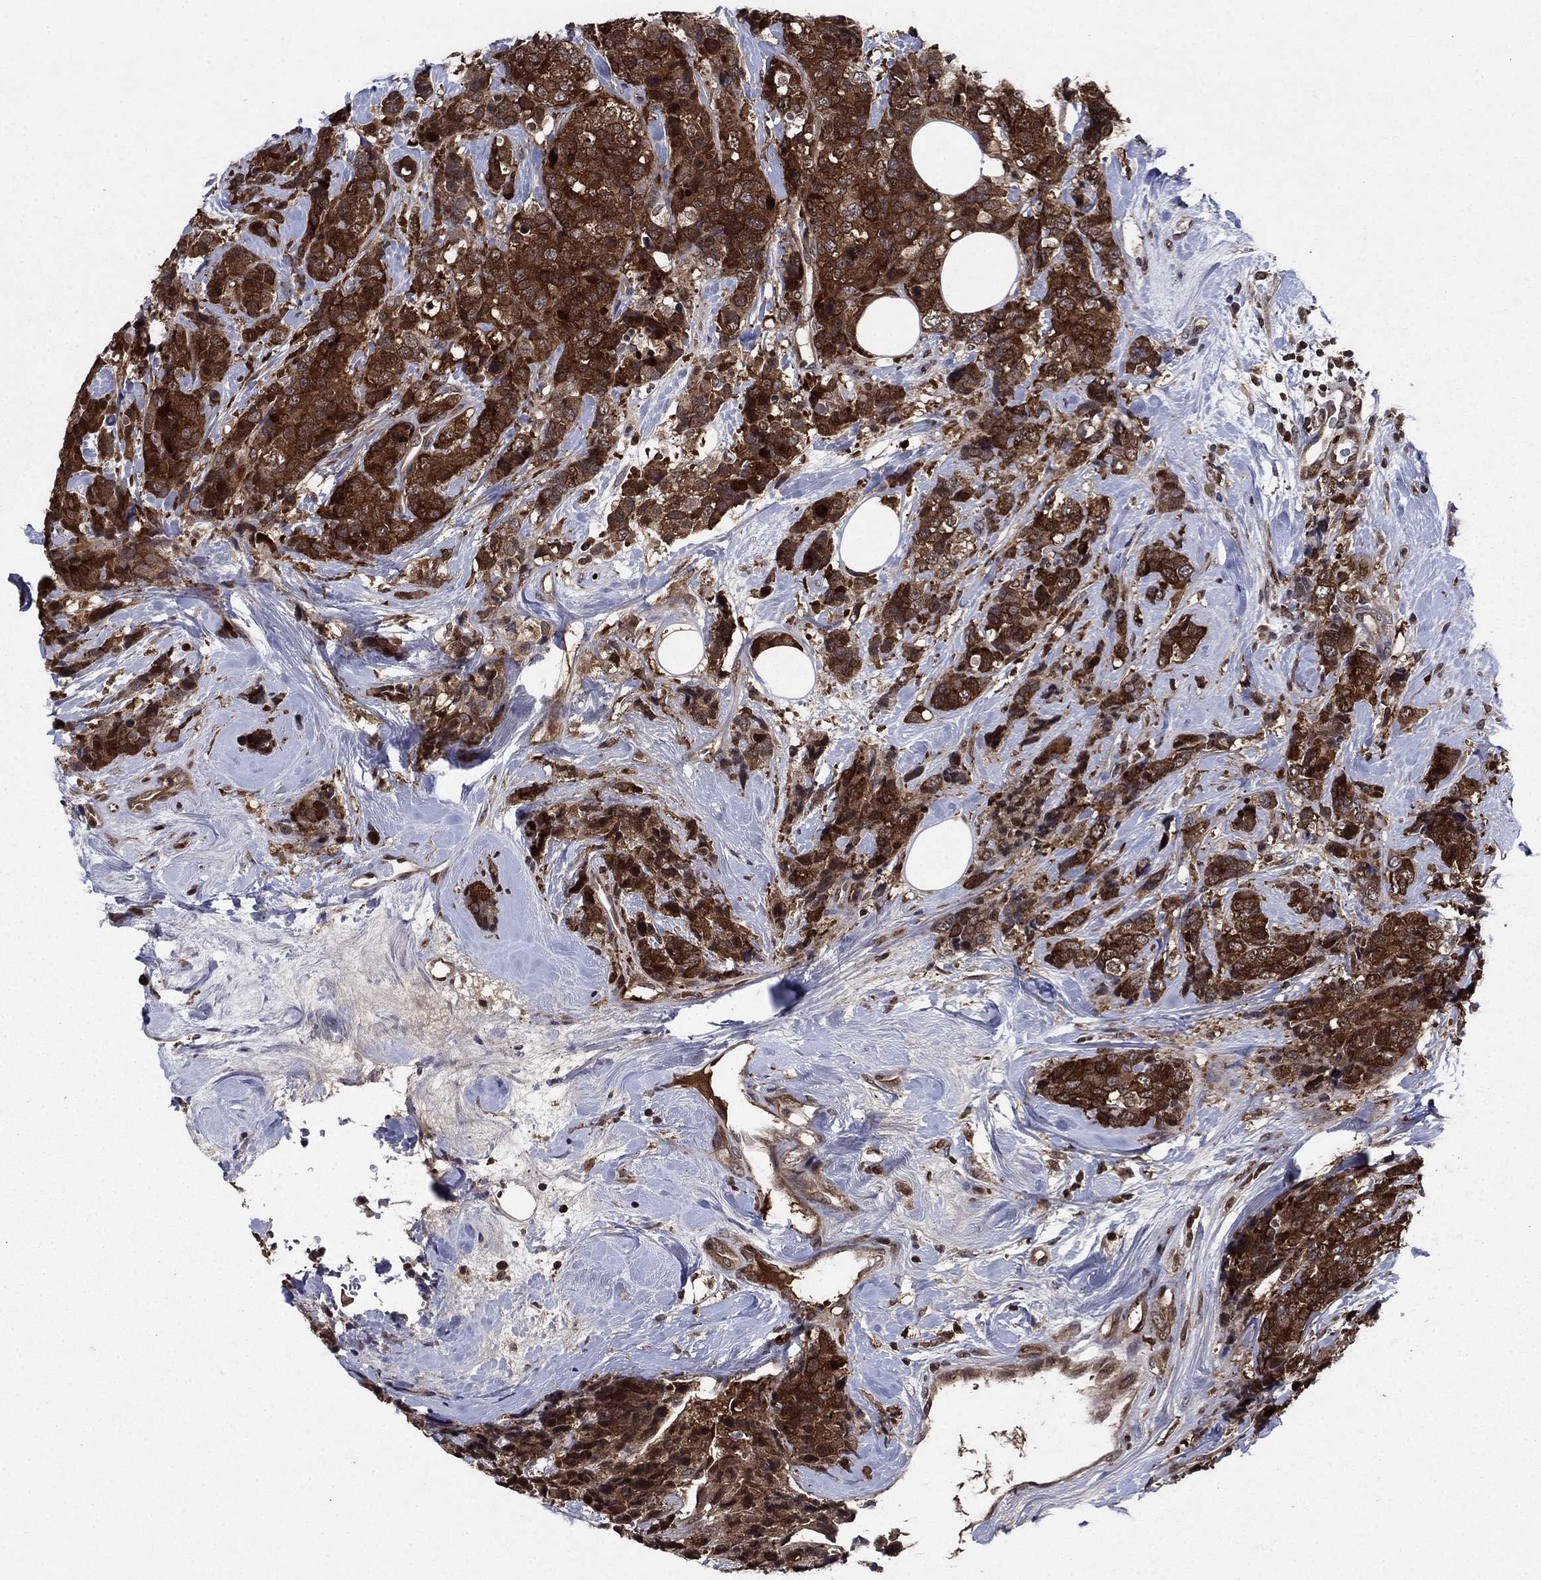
{"staining": {"intensity": "strong", "quantity": ">75%", "location": "cytoplasmic/membranous"}, "tissue": "breast cancer", "cell_type": "Tumor cells", "image_type": "cancer", "snomed": [{"axis": "morphology", "description": "Lobular carcinoma"}, {"axis": "topography", "description": "Breast"}], "caption": "Approximately >75% of tumor cells in human breast cancer (lobular carcinoma) reveal strong cytoplasmic/membranous protein staining as visualized by brown immunohistochemical staining.", "gene": "CACYBP", "patient": {"sex": "female", "age": 59}}